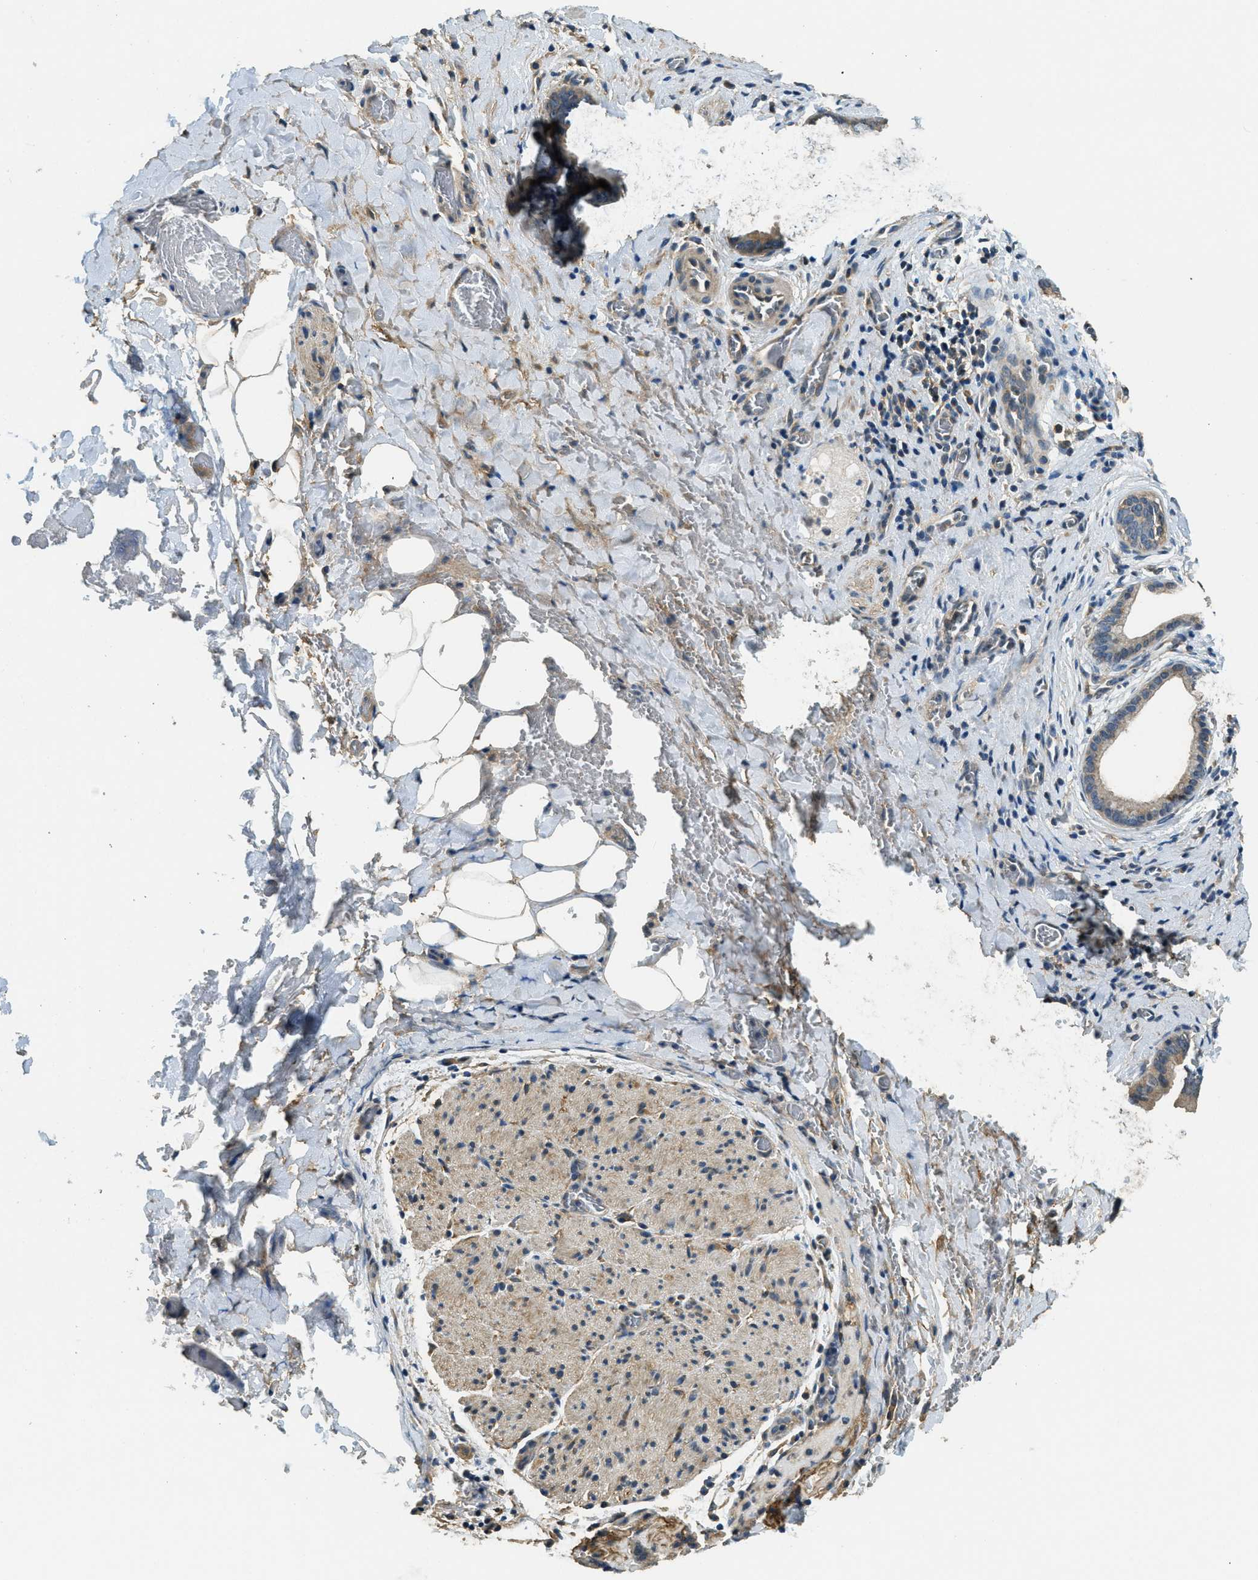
{"staining": {"intensity": "weak", "quantity": ">75%", "location": "cytoplasmic/membranous"}, "tissue": "liver cancer", "cell_type": "Tumor cells", "image_type": "cancer", "snomed": [{"axis": "morphology", "description": "Cholangiocarcinoma"}, {"axis": "topography", "description": "Liver"}], "caption": "A brown stain shows weak cytoplasmic/membranous positivity of a protein in liver cancer tumor cells. Immunohistochemistry (ihc) stains the protein of interest in brown and the nuclei are stained blue.", "gene": "CD276", "patient": {"sex": "female", "age": 55}}